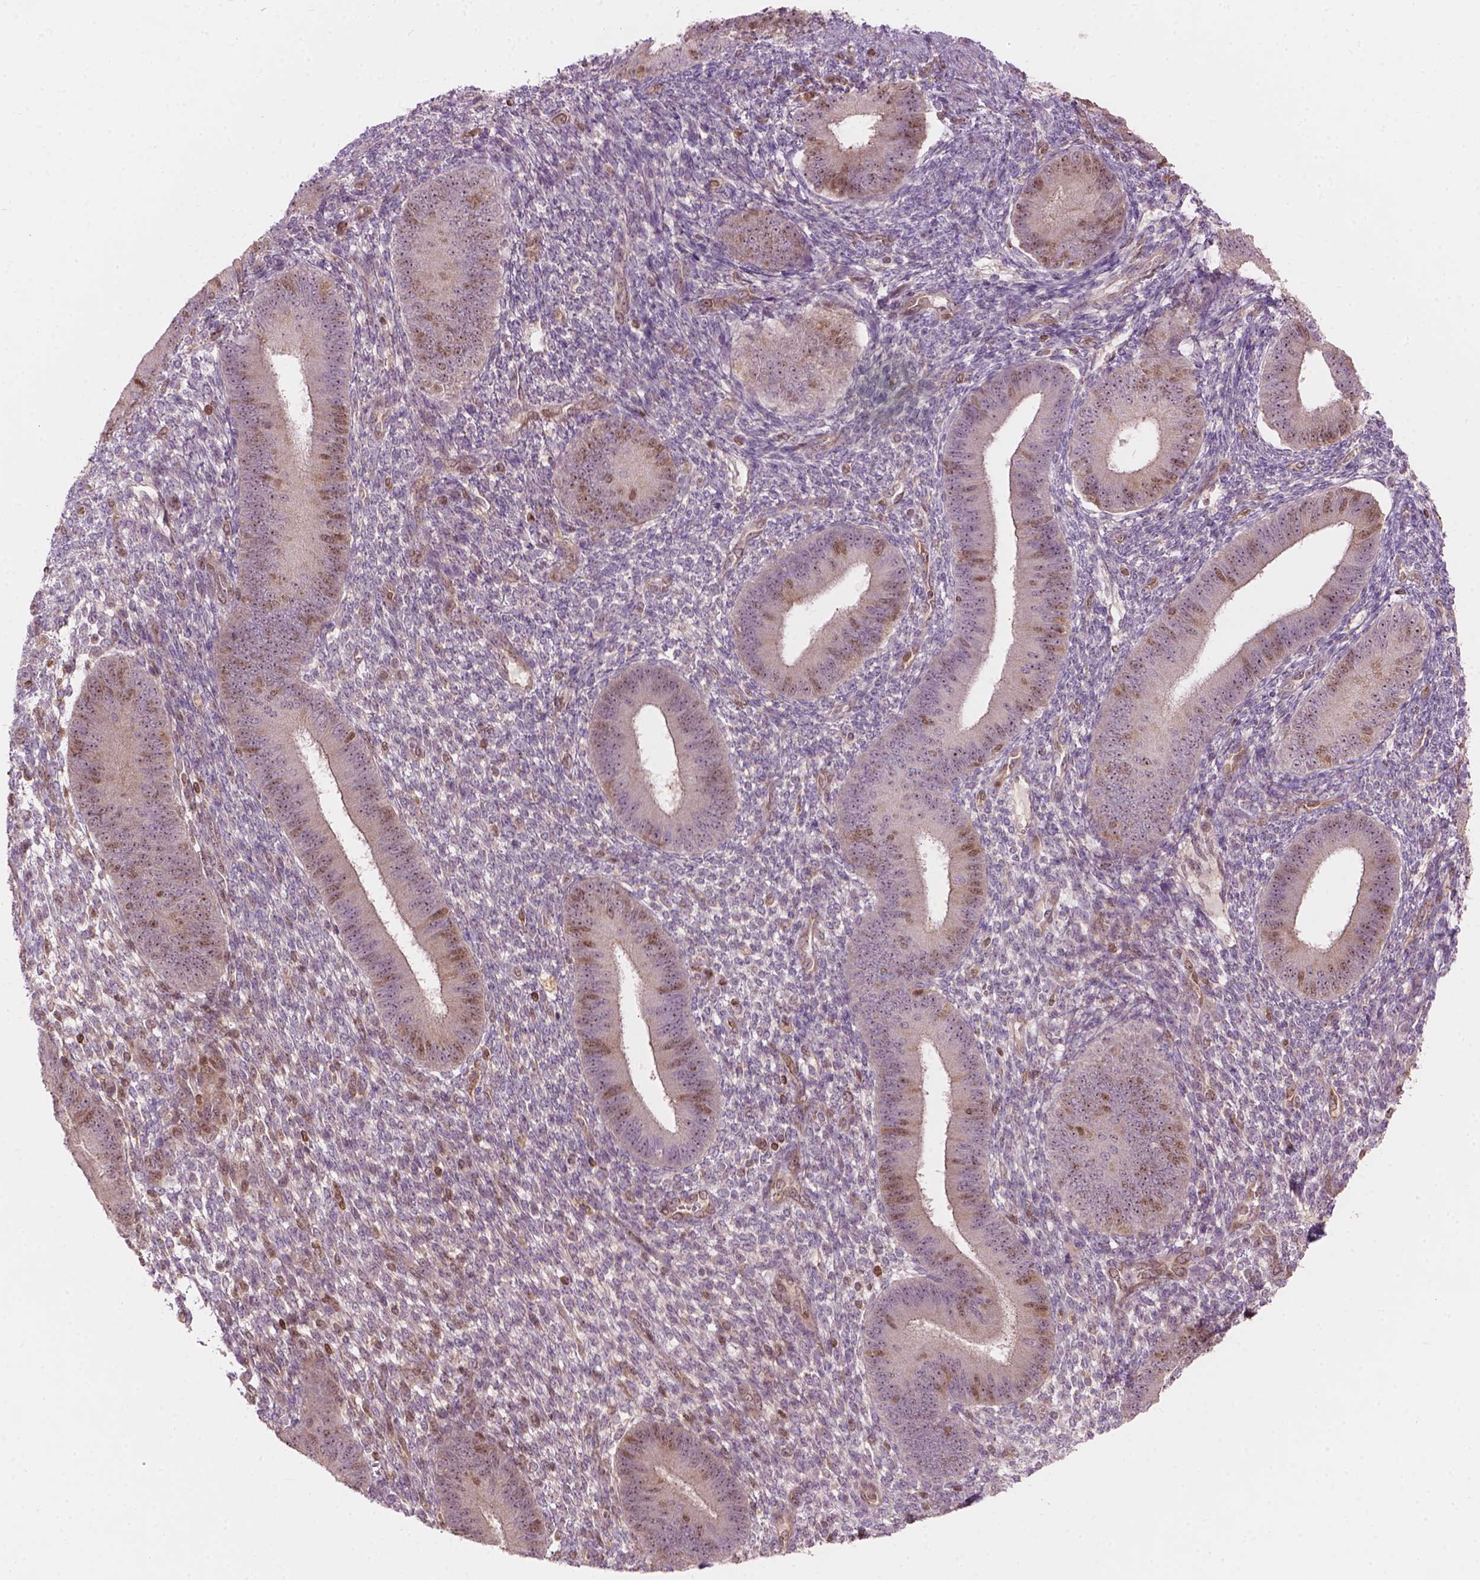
{"staining": {"intensity": "negative", "quantity": "none", "location": "none"}, "tissue": "endometrium", "cell_type": "Cells in endometrial stroma", "image_type": "normal", "snomed": [{"axis": "morphology", "description": "Normal tissue, NOS"}, {"axis": "topography", "description": "Endometrium"}], "caption": "This is an IHC photomicrograph of benign endometrium. There is no staining in cells in endometrial stroma.", "gene": "SMC2", "patient": {"sex": "female", "age": 39}}